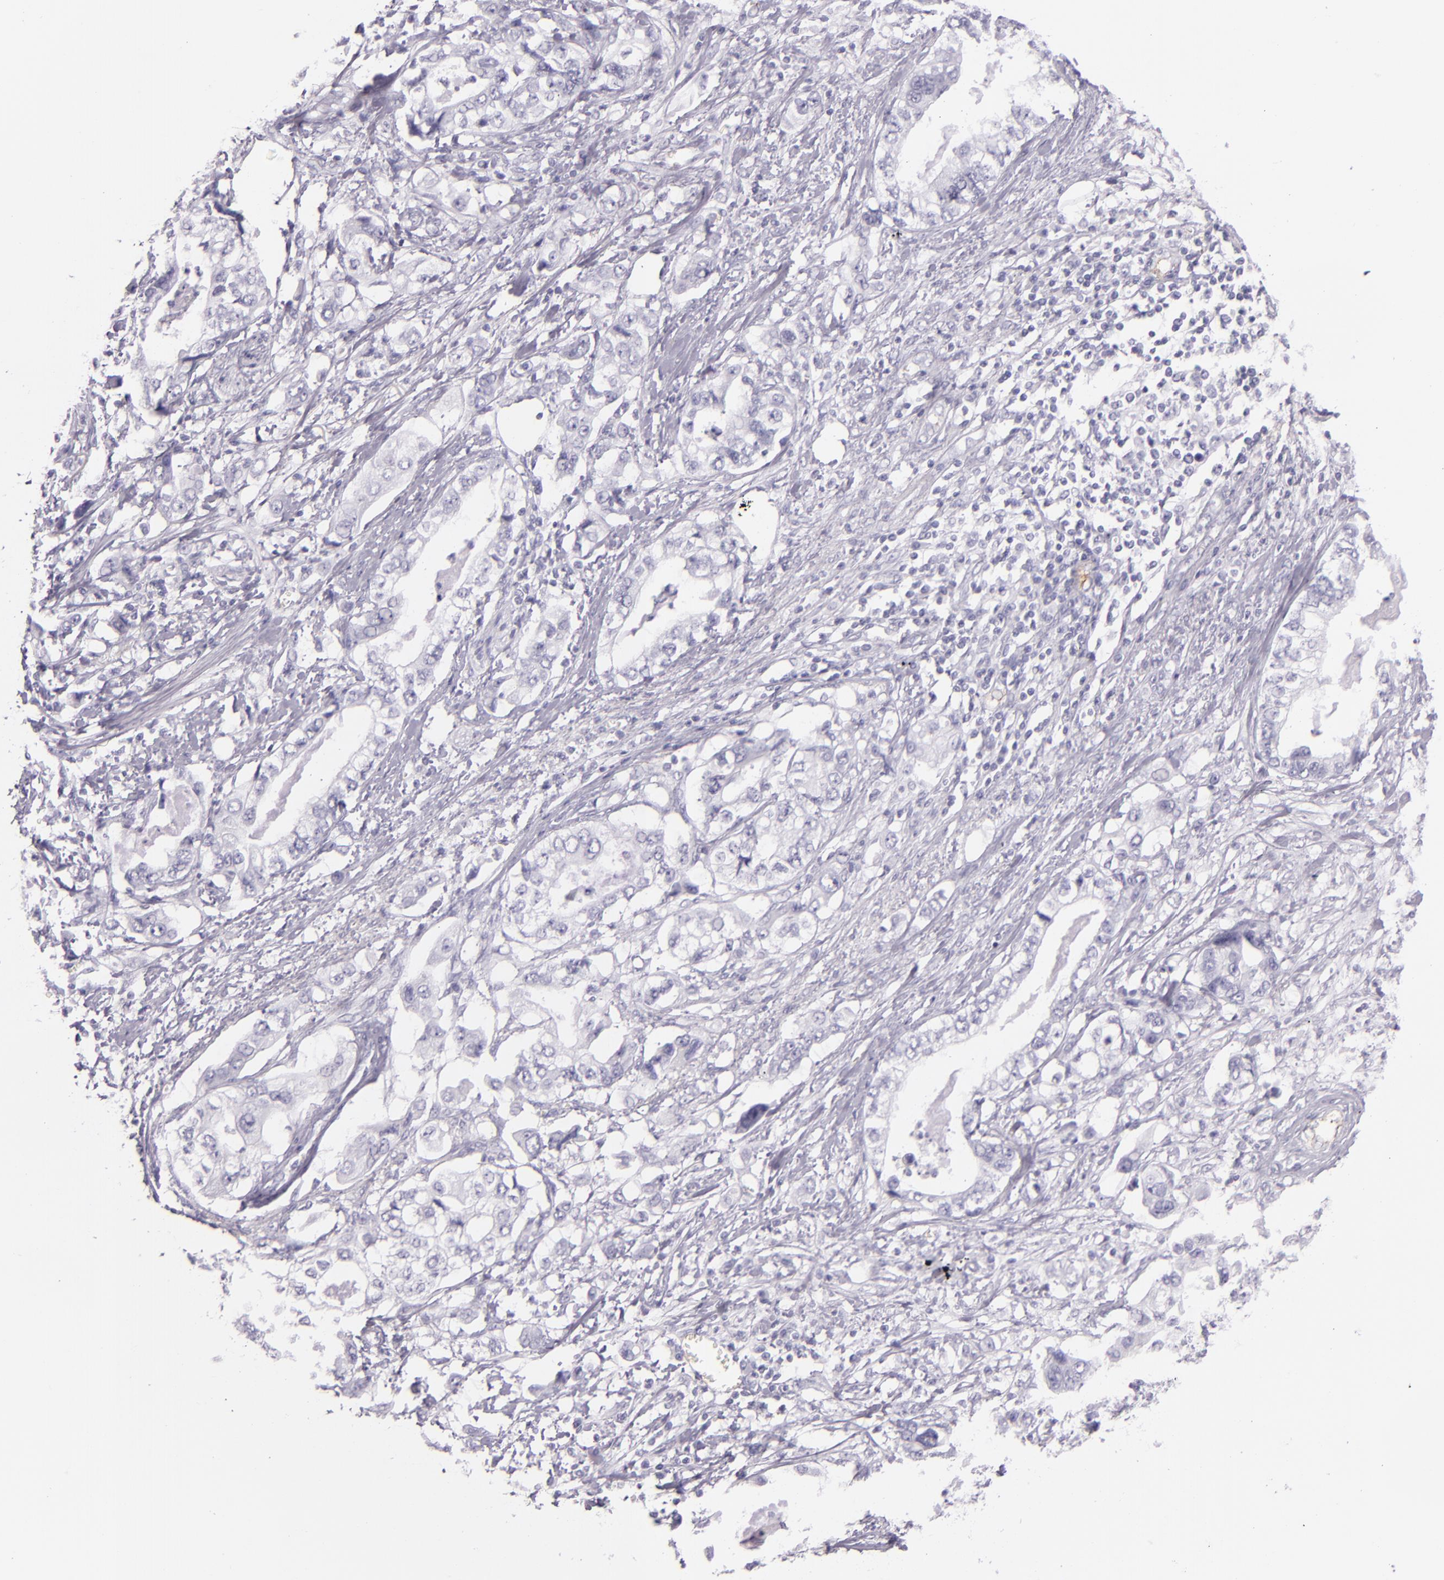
{"staining": {"intensity": "negative", "quantity": "none", "location": "none"}, "tissue": "stomach cancer", "cell_type": "Tumor cells", "image_type": "cancer", "snomed": [{"axis": "morphology", "description": "Adenocarcinoma, NOS"}, {"axis": "topography", "description": "Pancreas"}, {"axis": "topography", "description": "Stomach, upper"}], "caption": "Stomach cancer was stained to show a protein in brown. There is no significant expression in tumor cells.", "gene": "SELP", "patient": {"sex": "male", "age": 77}}